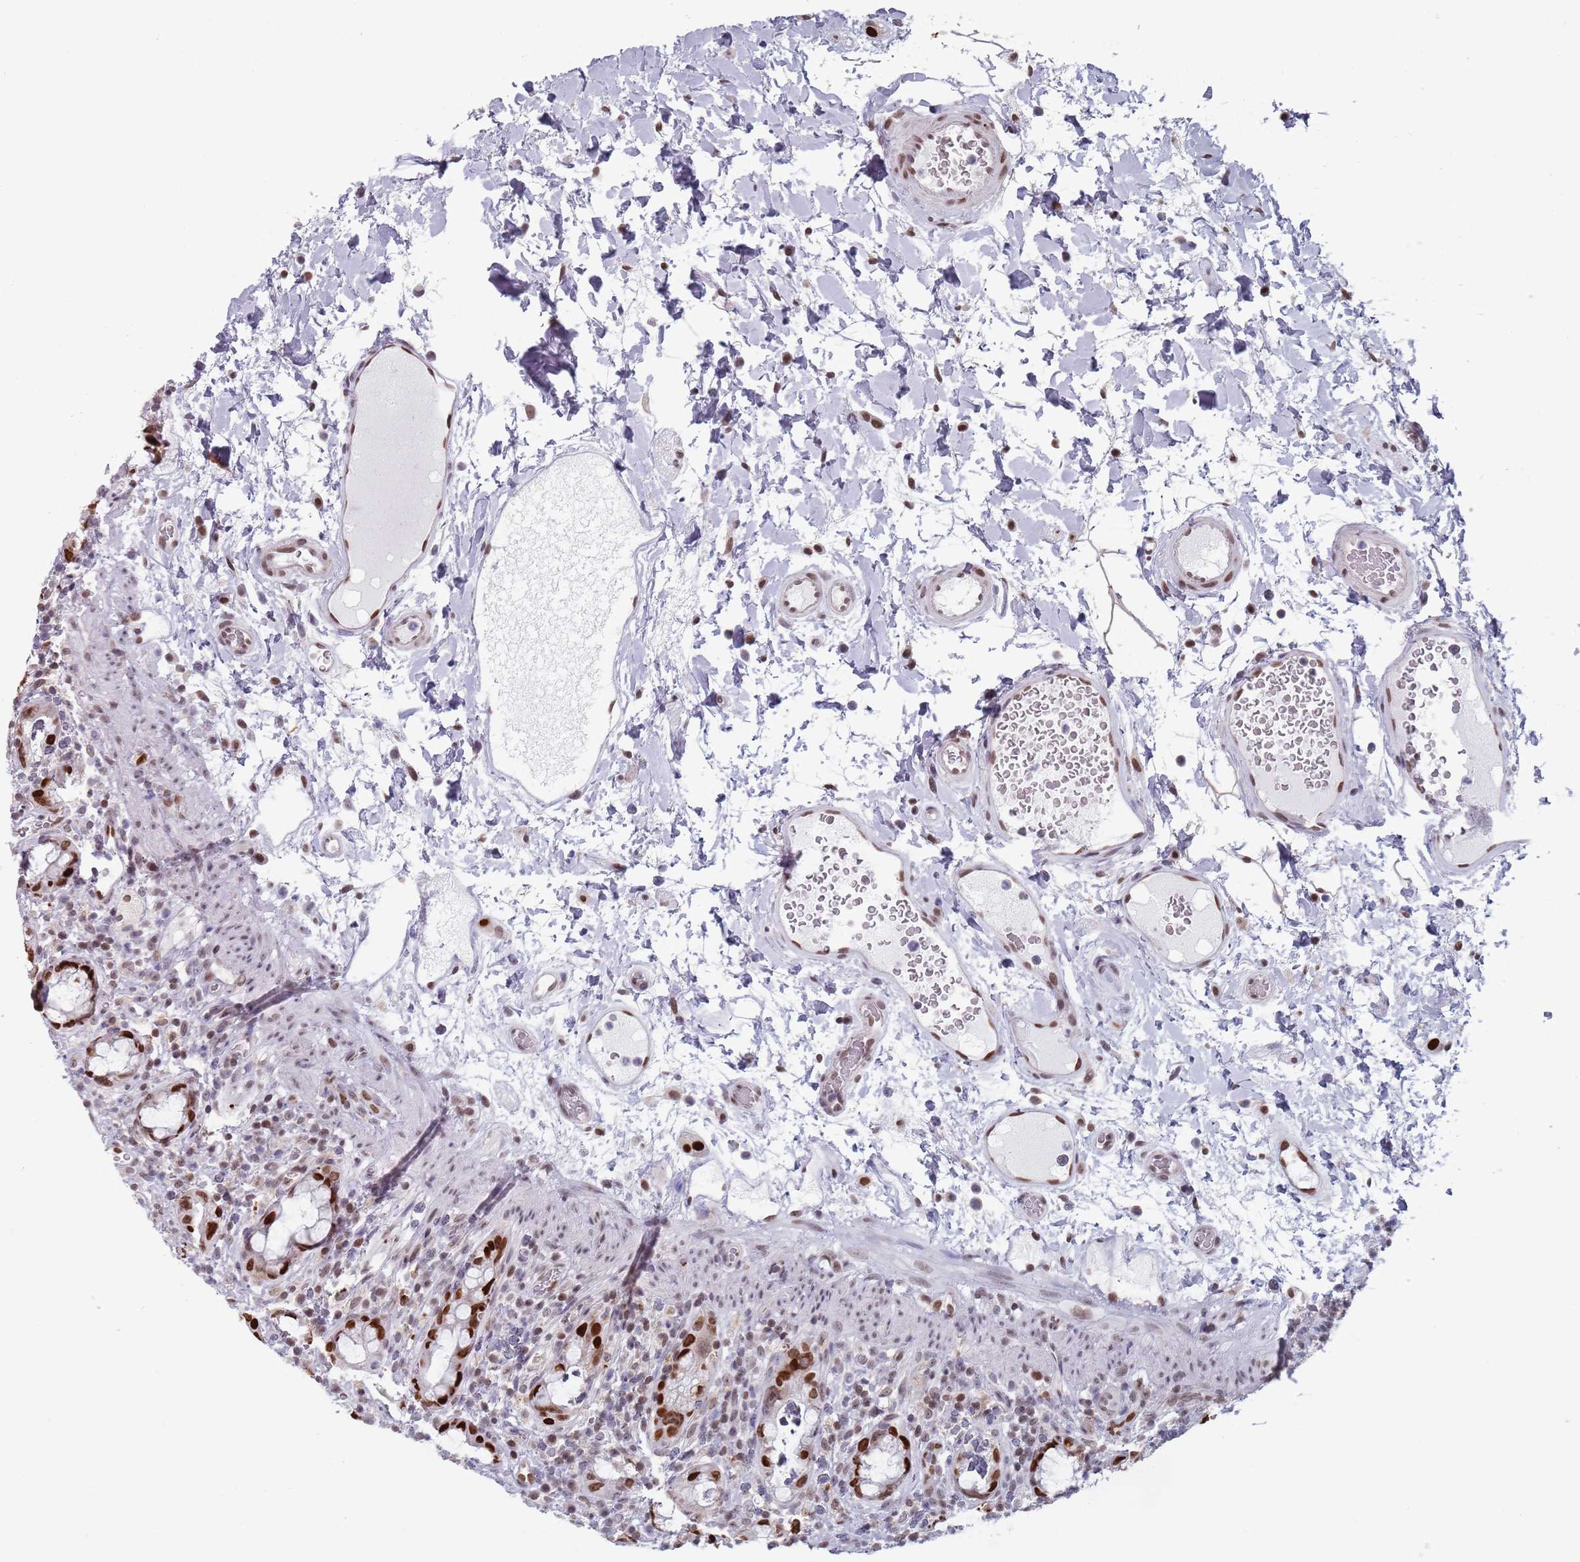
{"staining": {"intensity": "strong", "quantity": ">75%", "location": "nuclear"}, "tissue": "rectum", "cell_type": "Glandular cells", "image_type": "normal", "snomed": [{"axis": "morphology", "description": "Normal tissue, NOS"}, {"axis": "topography", "description": "Rectum"}], "caption": "Immunohistochemistry photomicrograph of normal rectum stained for a protein (brown), which demonstrates high levels of strong nuclear positivity in about >75% of glandular cells.", "gene": "MFSD12", "patient": {"sex": "female", "age": 57}}